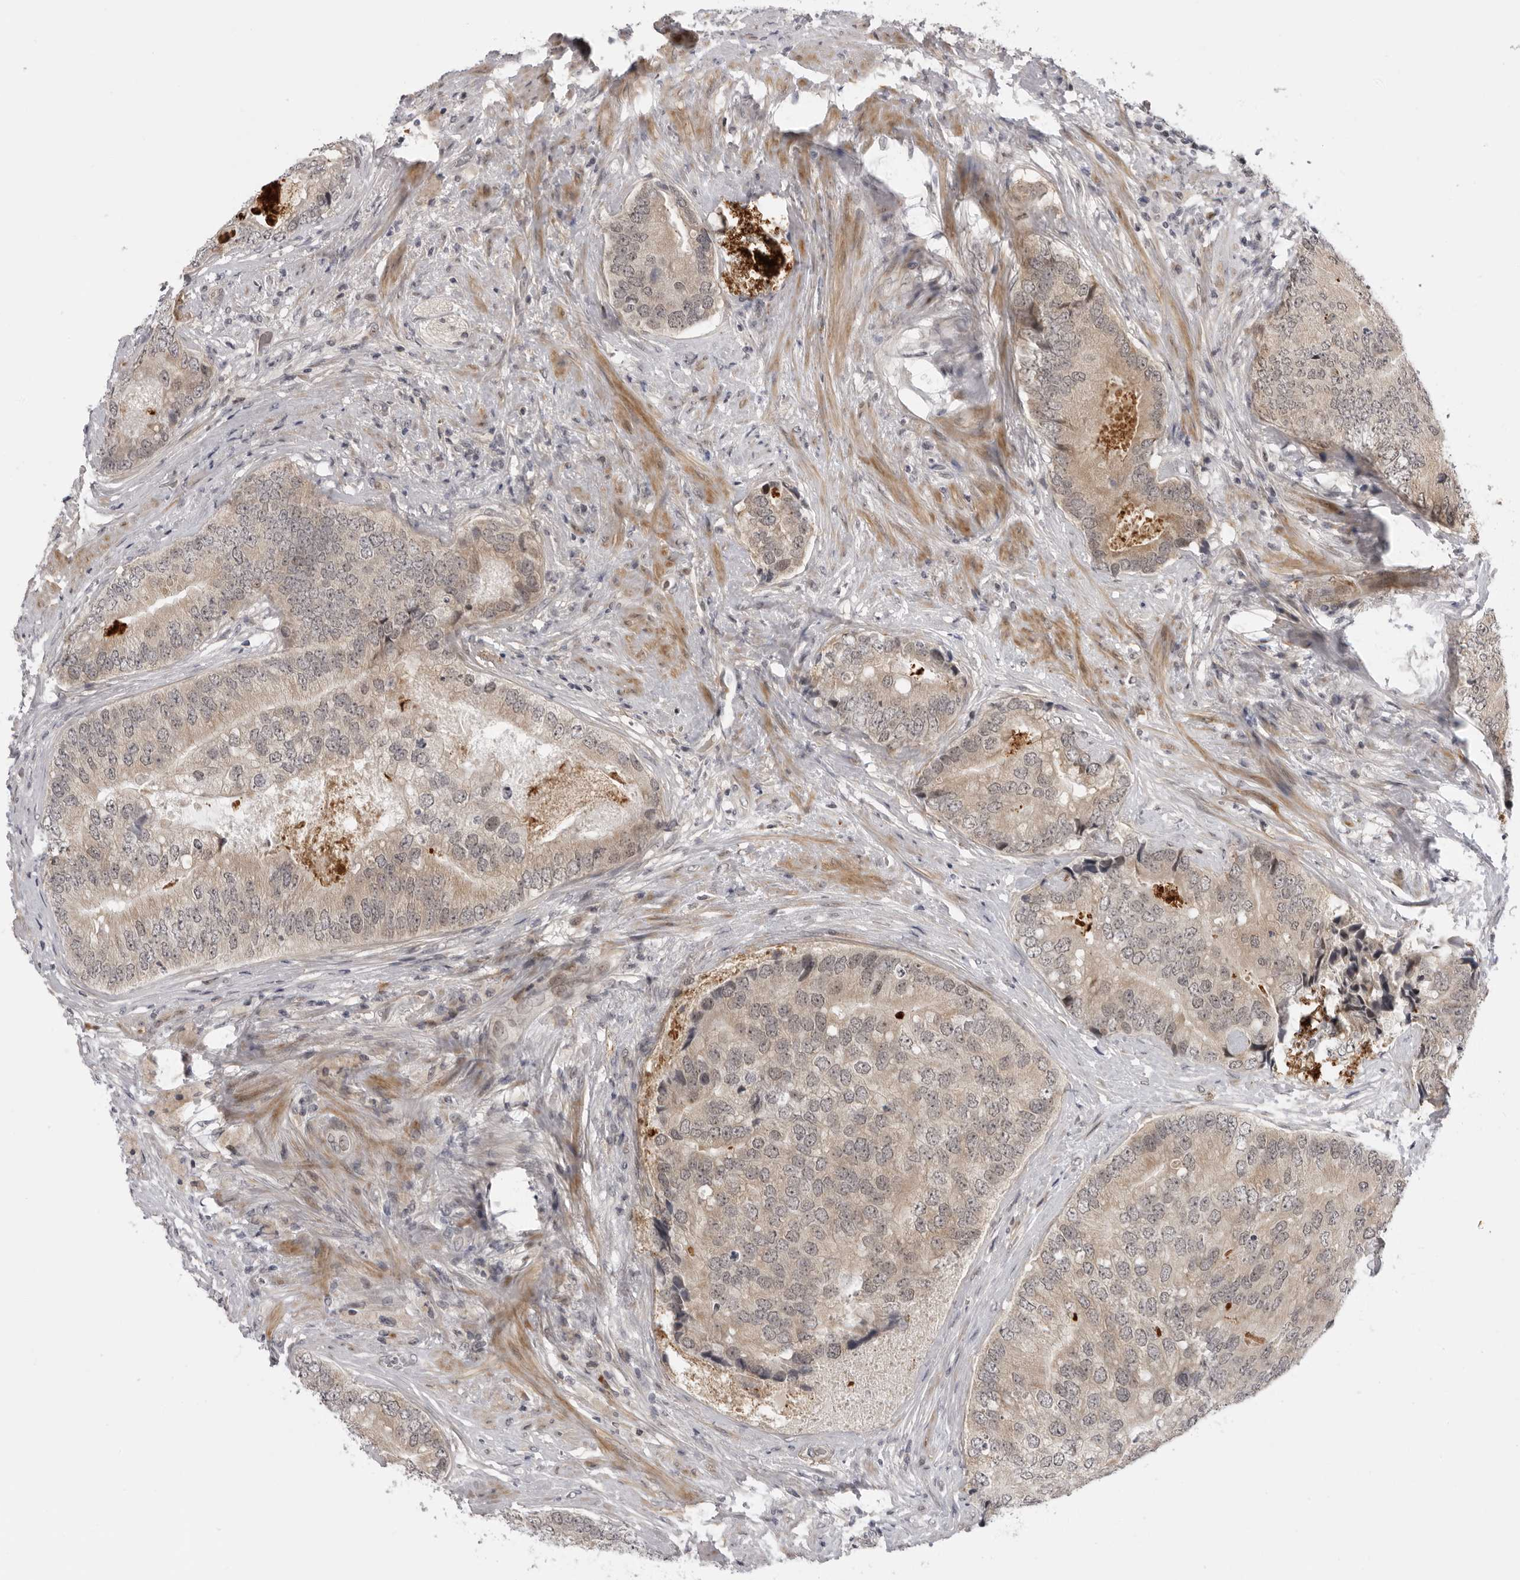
{"staining": {"intensity": "moderate", "quantity": ">75%", "location": "cytoplasmic/membranous,nuclear"}, "tissue": "prostate cancer", "cell_type": "Tumor cells", "image_type": "cancer", "snomed": [{"axis": "morphology", "description": "Adenocarcinoma, High grade"}, {"axis": "topography", "description": "Prostate"}], "caption": "Moderate cytoplasmic/membranous and nuclear expression is identified in about >75% of tumor cells in adenocarcinoma (high-grade) (prostate).", "gene": "ALPK2", "patient": {"sex": "male", "age": 70}}